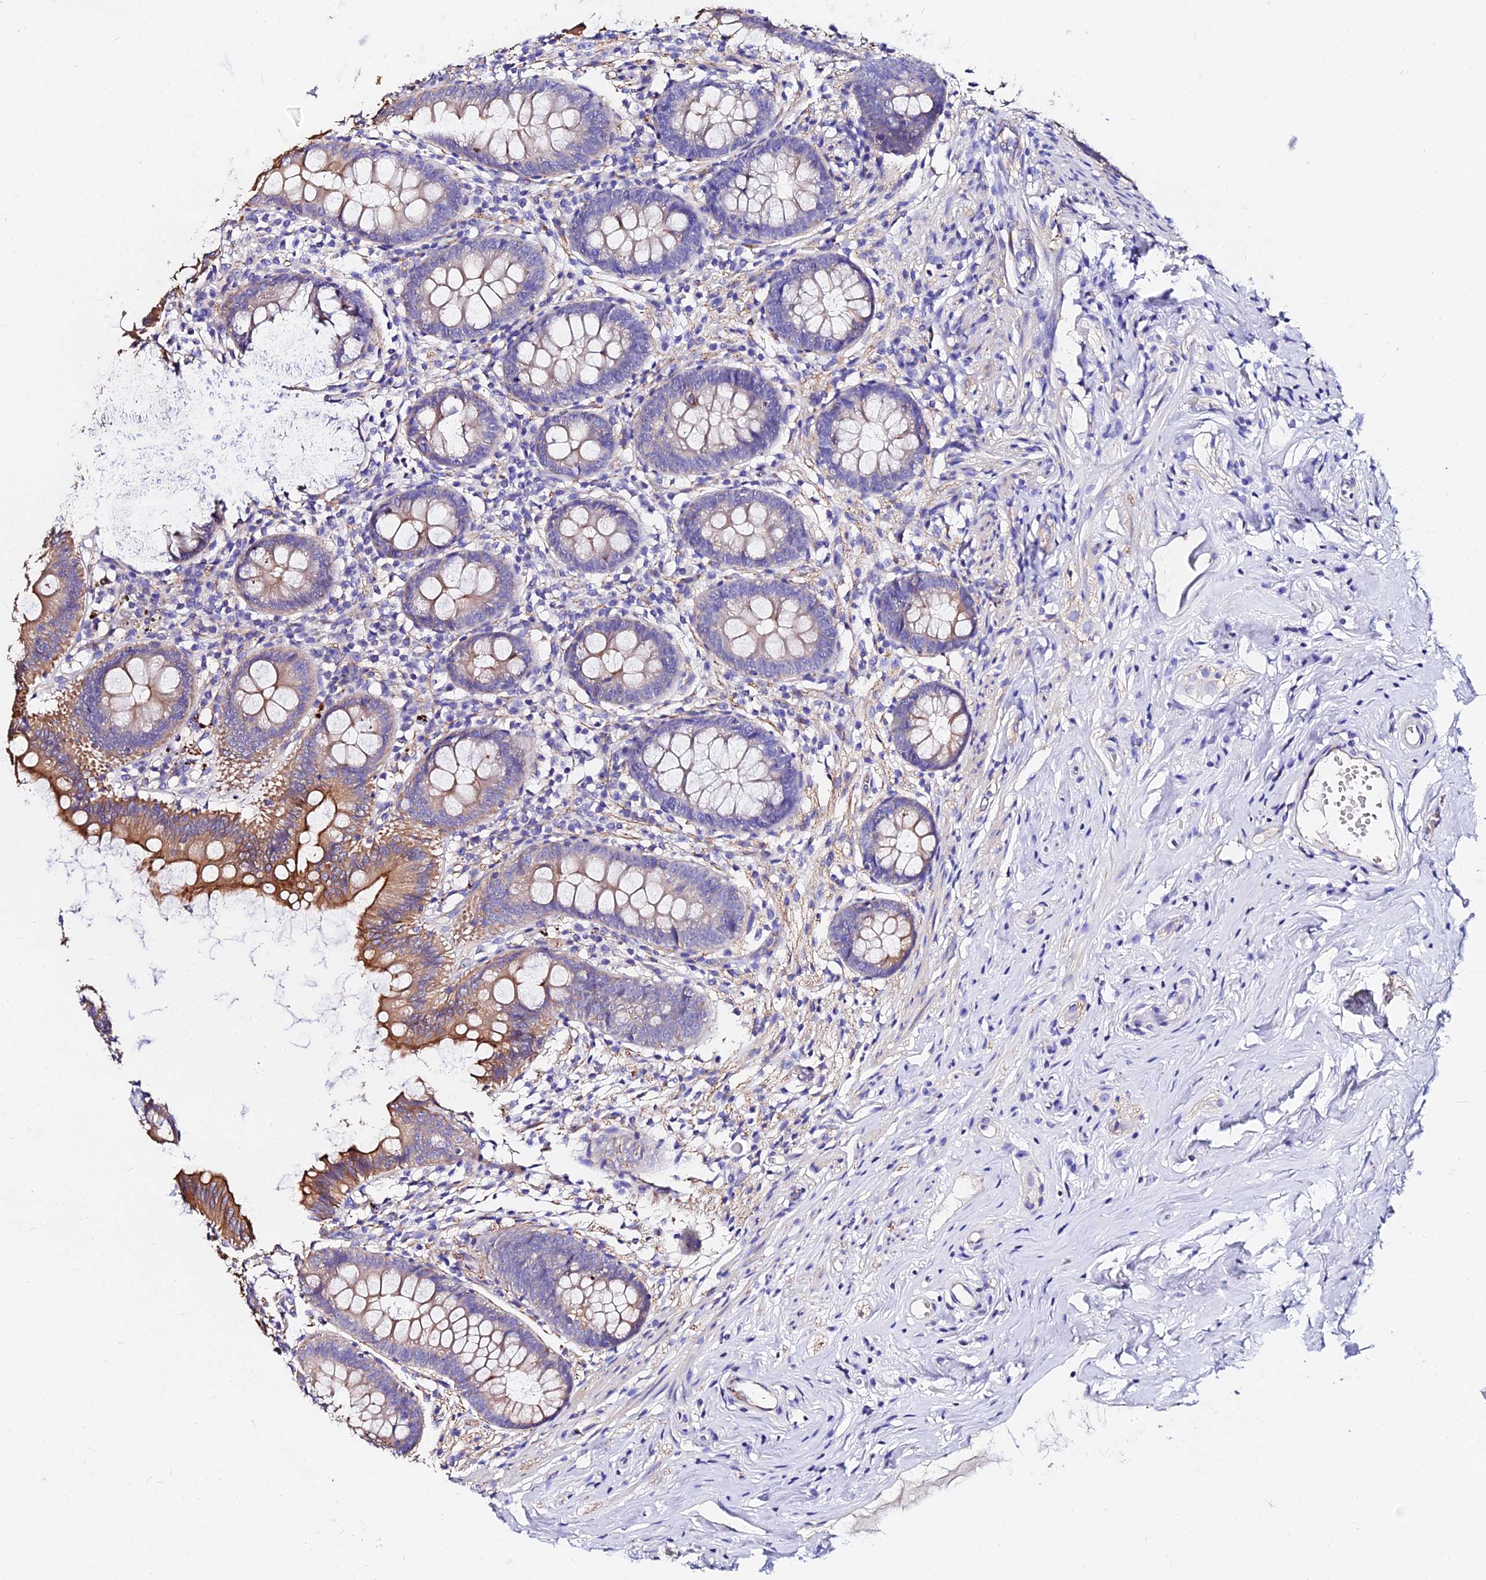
{"staining": {"intensity": "moderate", "quantity": "25%-75%", "location": "cytoplasmic/membranous"}, "tissue": "appendix", "cell_type": "Glandular cells", "image_type": "normal", "snomed": [{"axis": "morphology", "description": "Normal tissue, NOS"}, {"axis": "topography", "description": "Appendix"}], "caption": "High-power microscopy captured an immunohistochemistry (IHC) image of benign appendix, revealing moderate cytoplasmic/membranous staining in approximately 25%-75% of glandular cells.", "gene": "DAW1", "patient": {"sex": "female", "age": 51}}